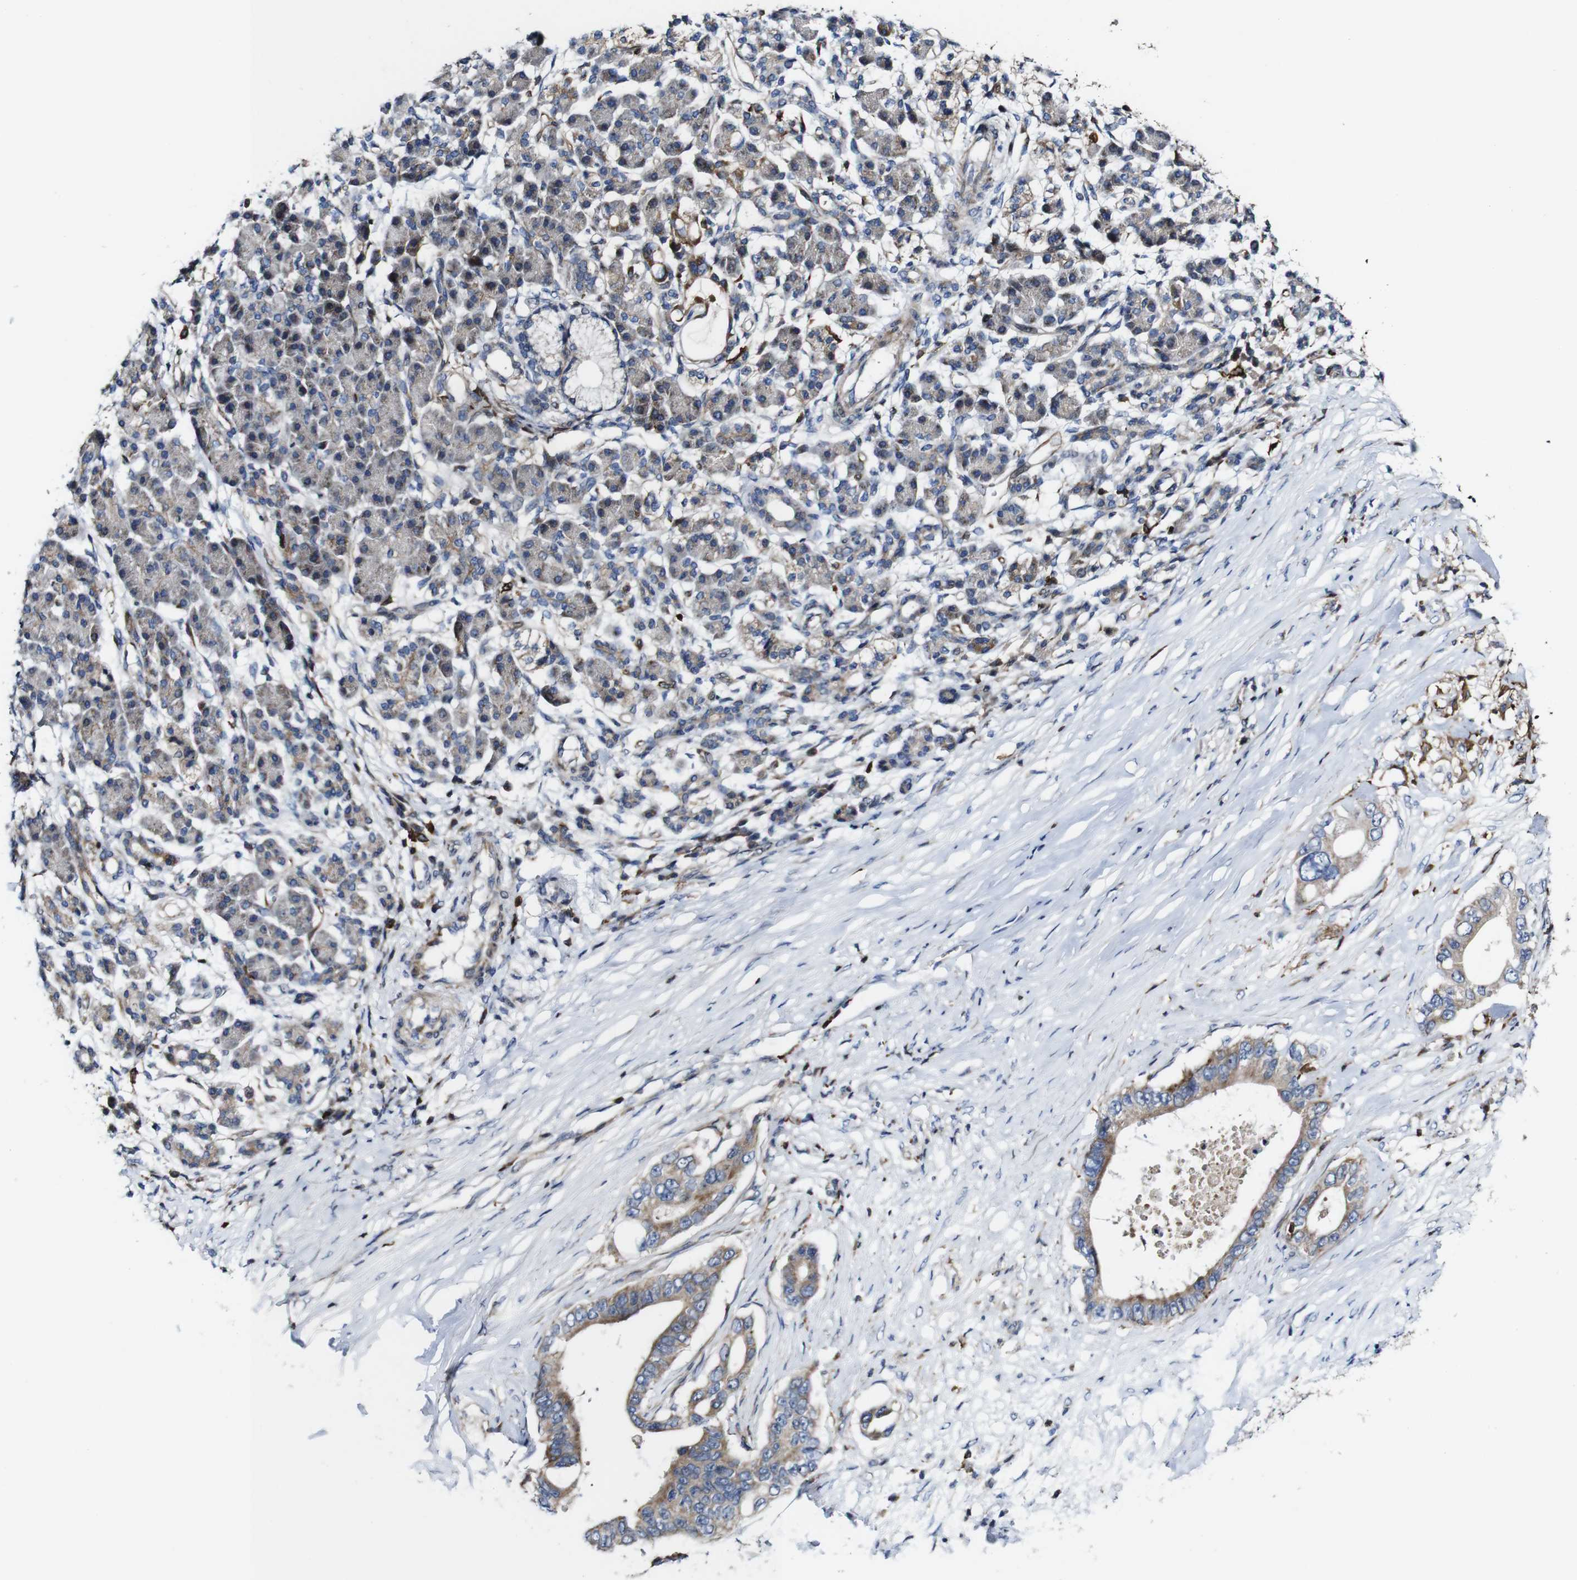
{"staining": {"intensity": "moderate", "quantity": ">75%", "location": "cytoplasmic/membranous"}, "tissue": "pancreatic cancer", "cell_type": "Tumor cells", "image_type": "cancer", "snomed": [{"axis": "morphology", "description": "Adenocarcinoma, NOS"}, {"axis": "topography", "description": "Pancreas"}], "caption": "DAB (3,3'-diaminobenzidine) immunohistochemical staining of human pancreatic cancer demonstrates moderate cytoplasmic/membranous protein staining in about >75% of tumor cells. The protein is stained brown, and the nuclei are stained in blue (DAB IHC with brightfield microscopy, high magnification).", "gene": "JAK2", "patient": {"sex": "male", "age": 77}}